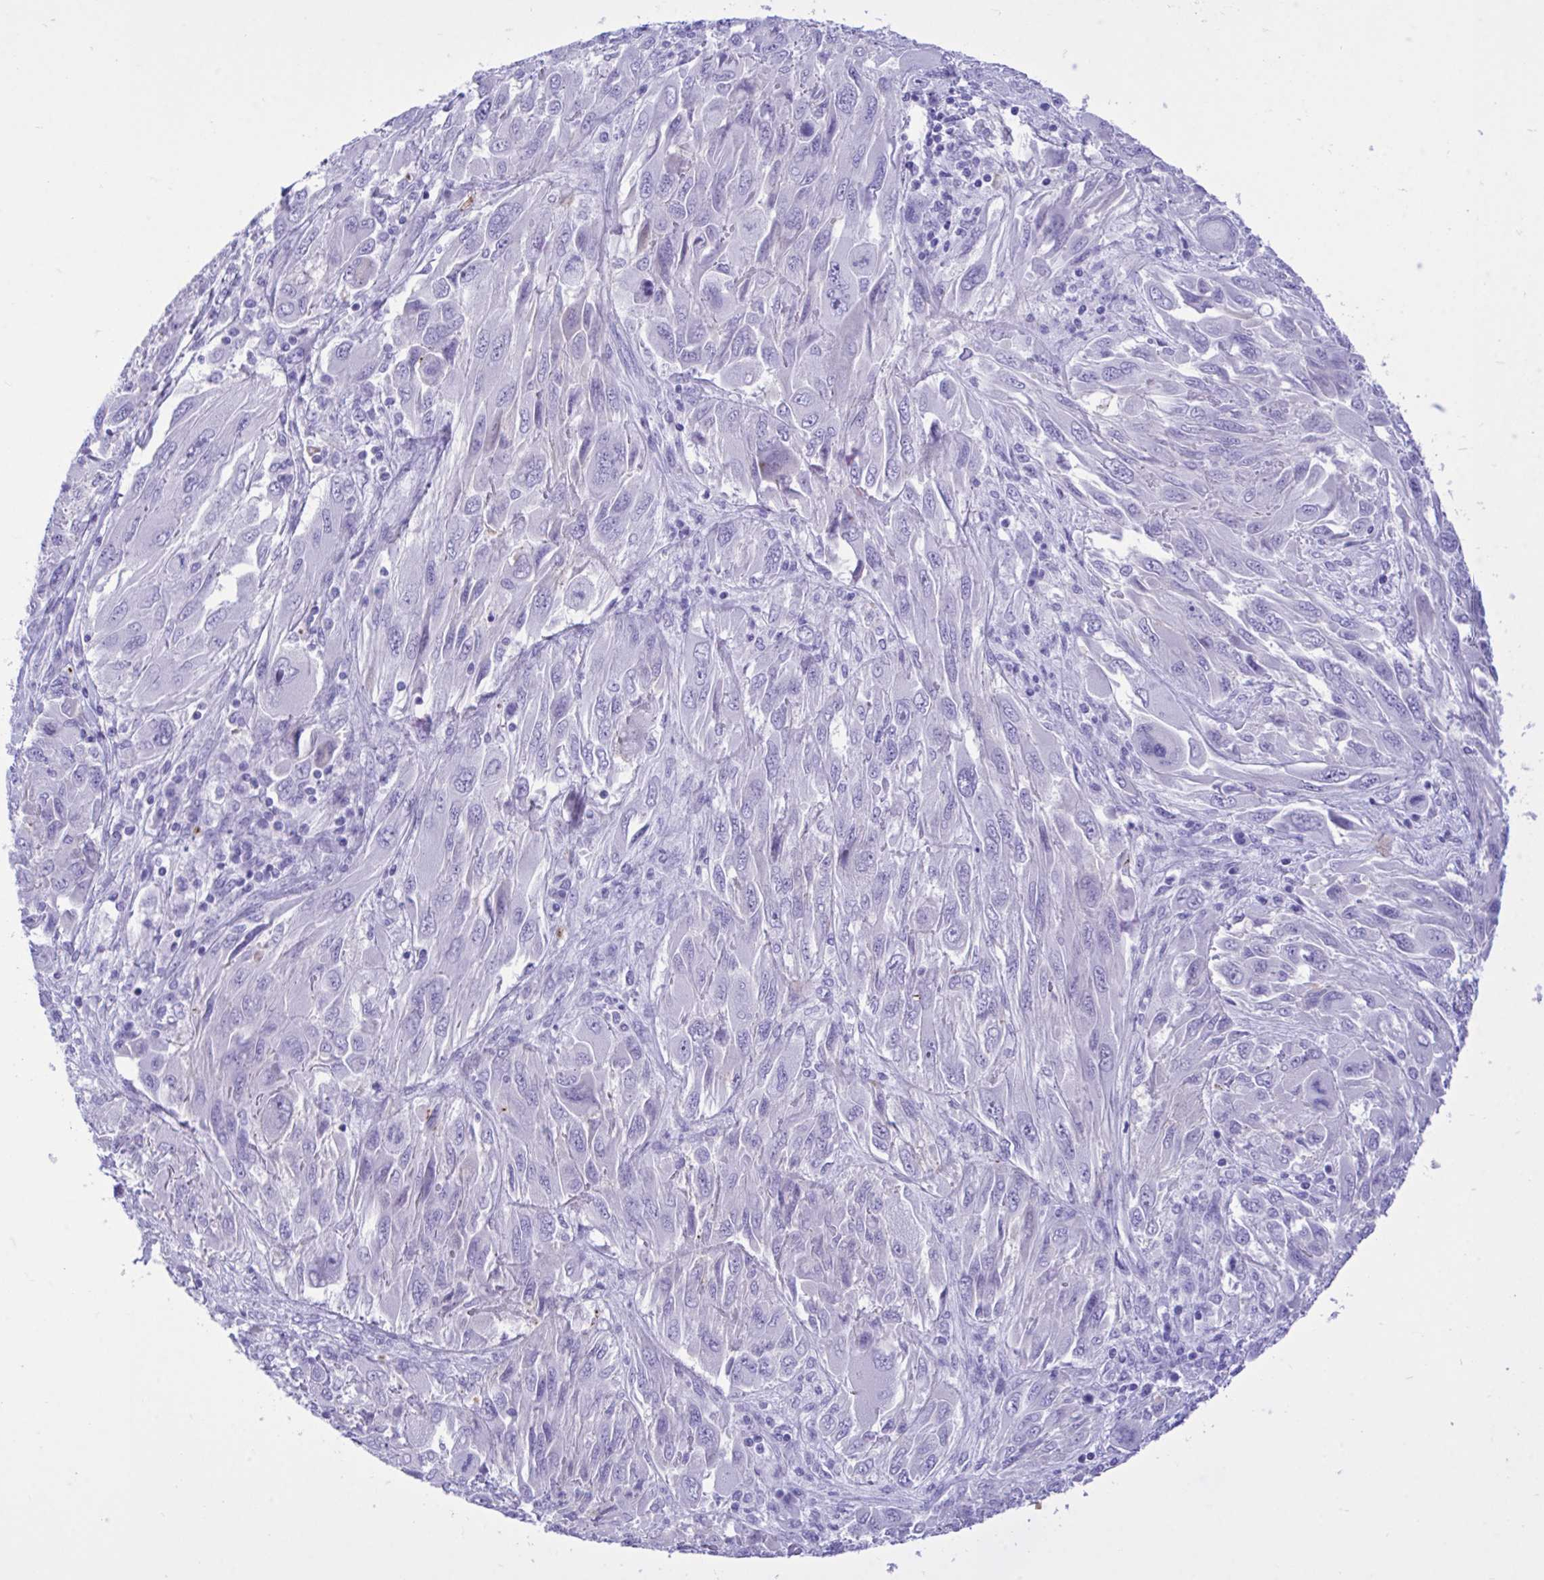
{"staining": {"intensity": "negative", "quantity": "none", "location": "none"}, "tissue": "melanoma", "cell_type": "Tumor cells", "image_type": "cancer", "snomed": [{"axis": "morphology", "description": "Malignant melanoma, NOS"}, {"axis": "topography", "description": "Skin"}], "caption": "IHC of human malignant melanoma exhibits no staining in tumor cells.", "gene": "BEX5", "patient": {"sex": "female", "age": 91}}